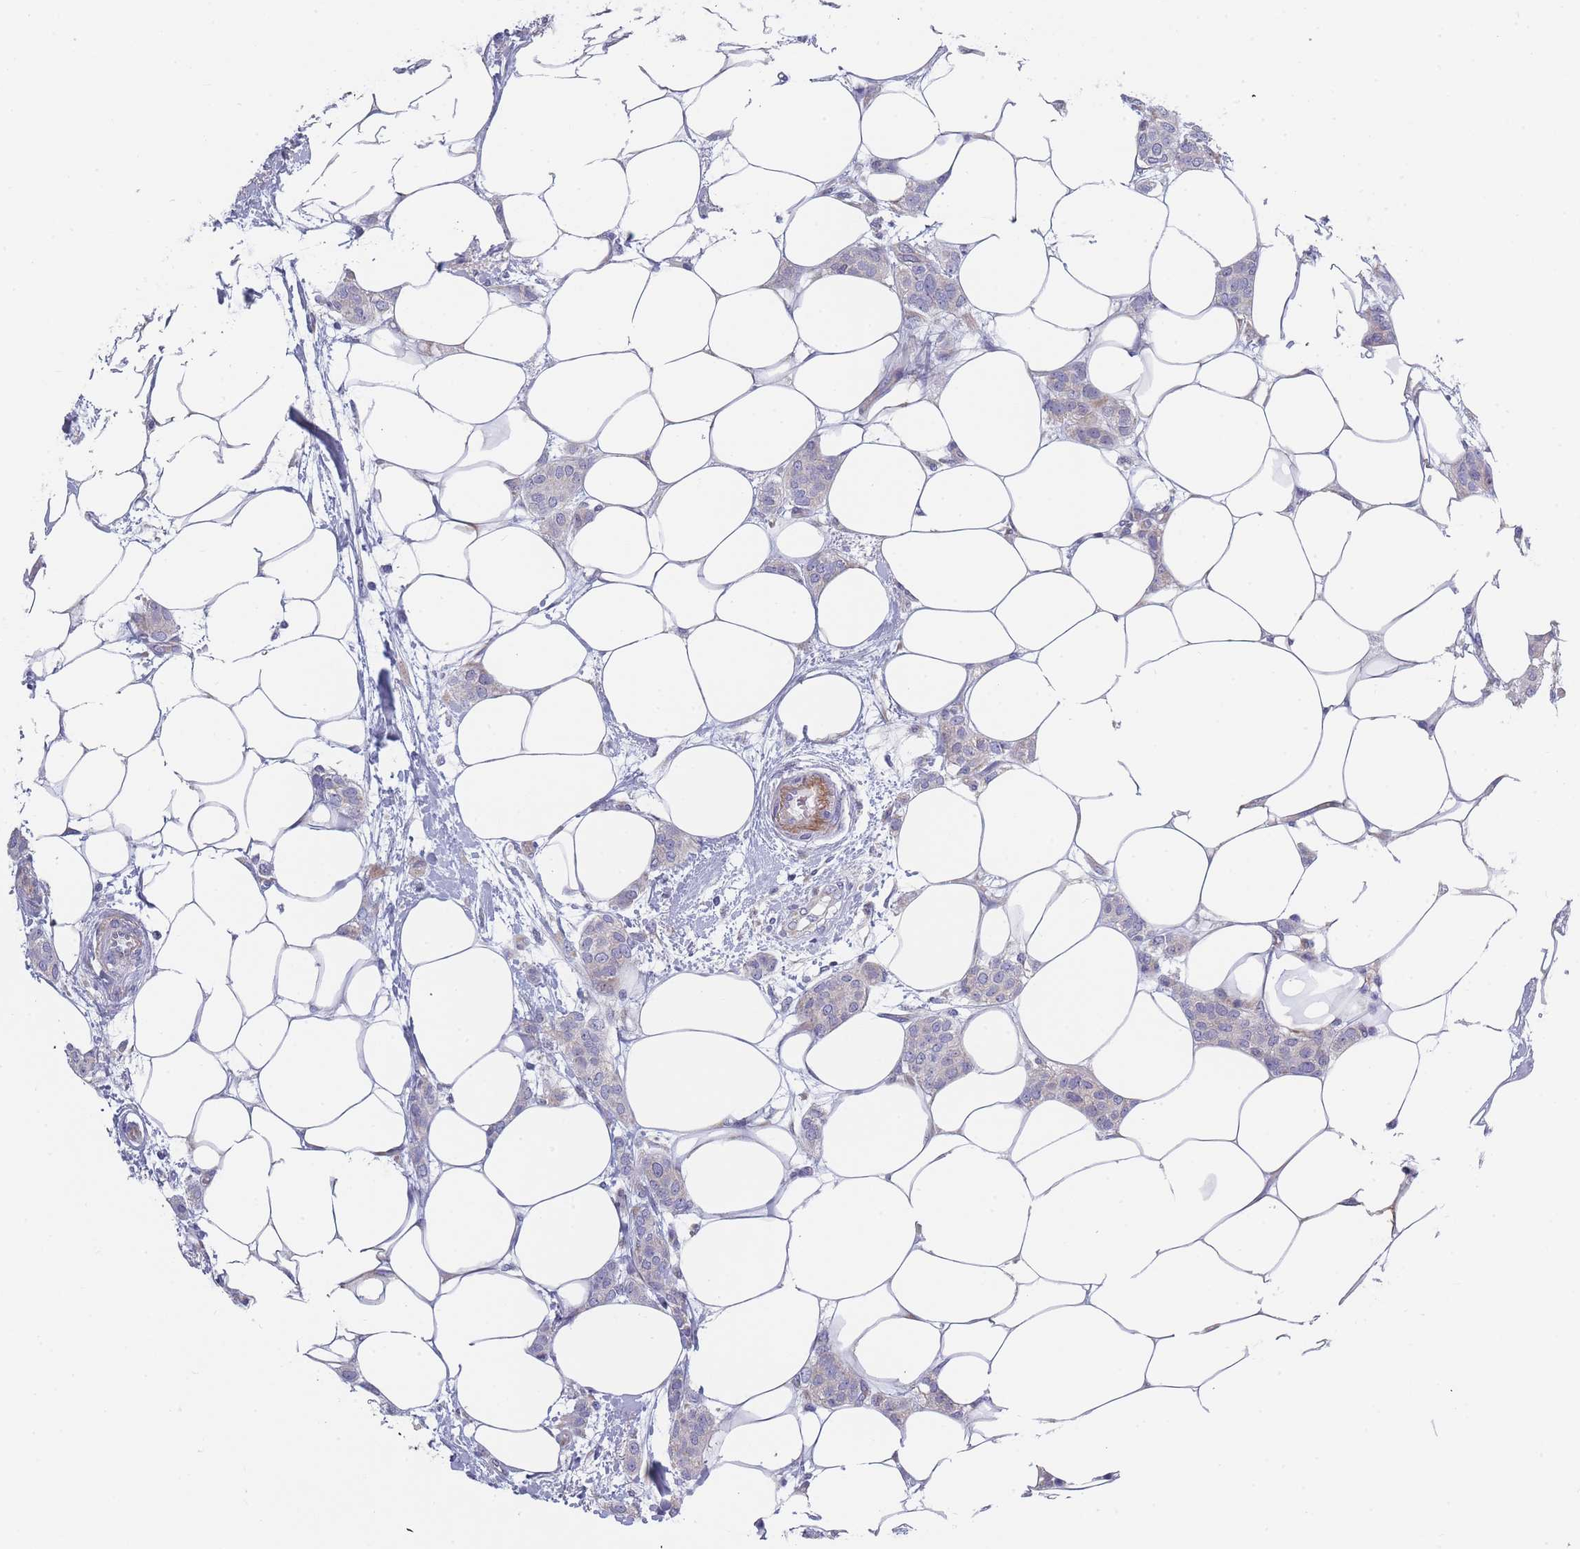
{"staining": {"intensity": "weak", "quantity": "<25%", "location": "cytoplasmic/membranous"}, "tissue": "breast cancer", "cell_type": "Tumor cells", "image_type": "cancer", "snomed": [{"axis": "morphology", "description": "Duct carcinoma"}, {"axis": "topography", "description": "Breast"}], "caption": "Immunohistochemistry (IHC) micrograph of neoplastic tissue: breast cancer (intraductal carcinoma) stained with DAB reveals no significant protein positivity in tumor cells.", "gene": "NDUFAF6", "patient": {"sex": "female", "age": 72}}